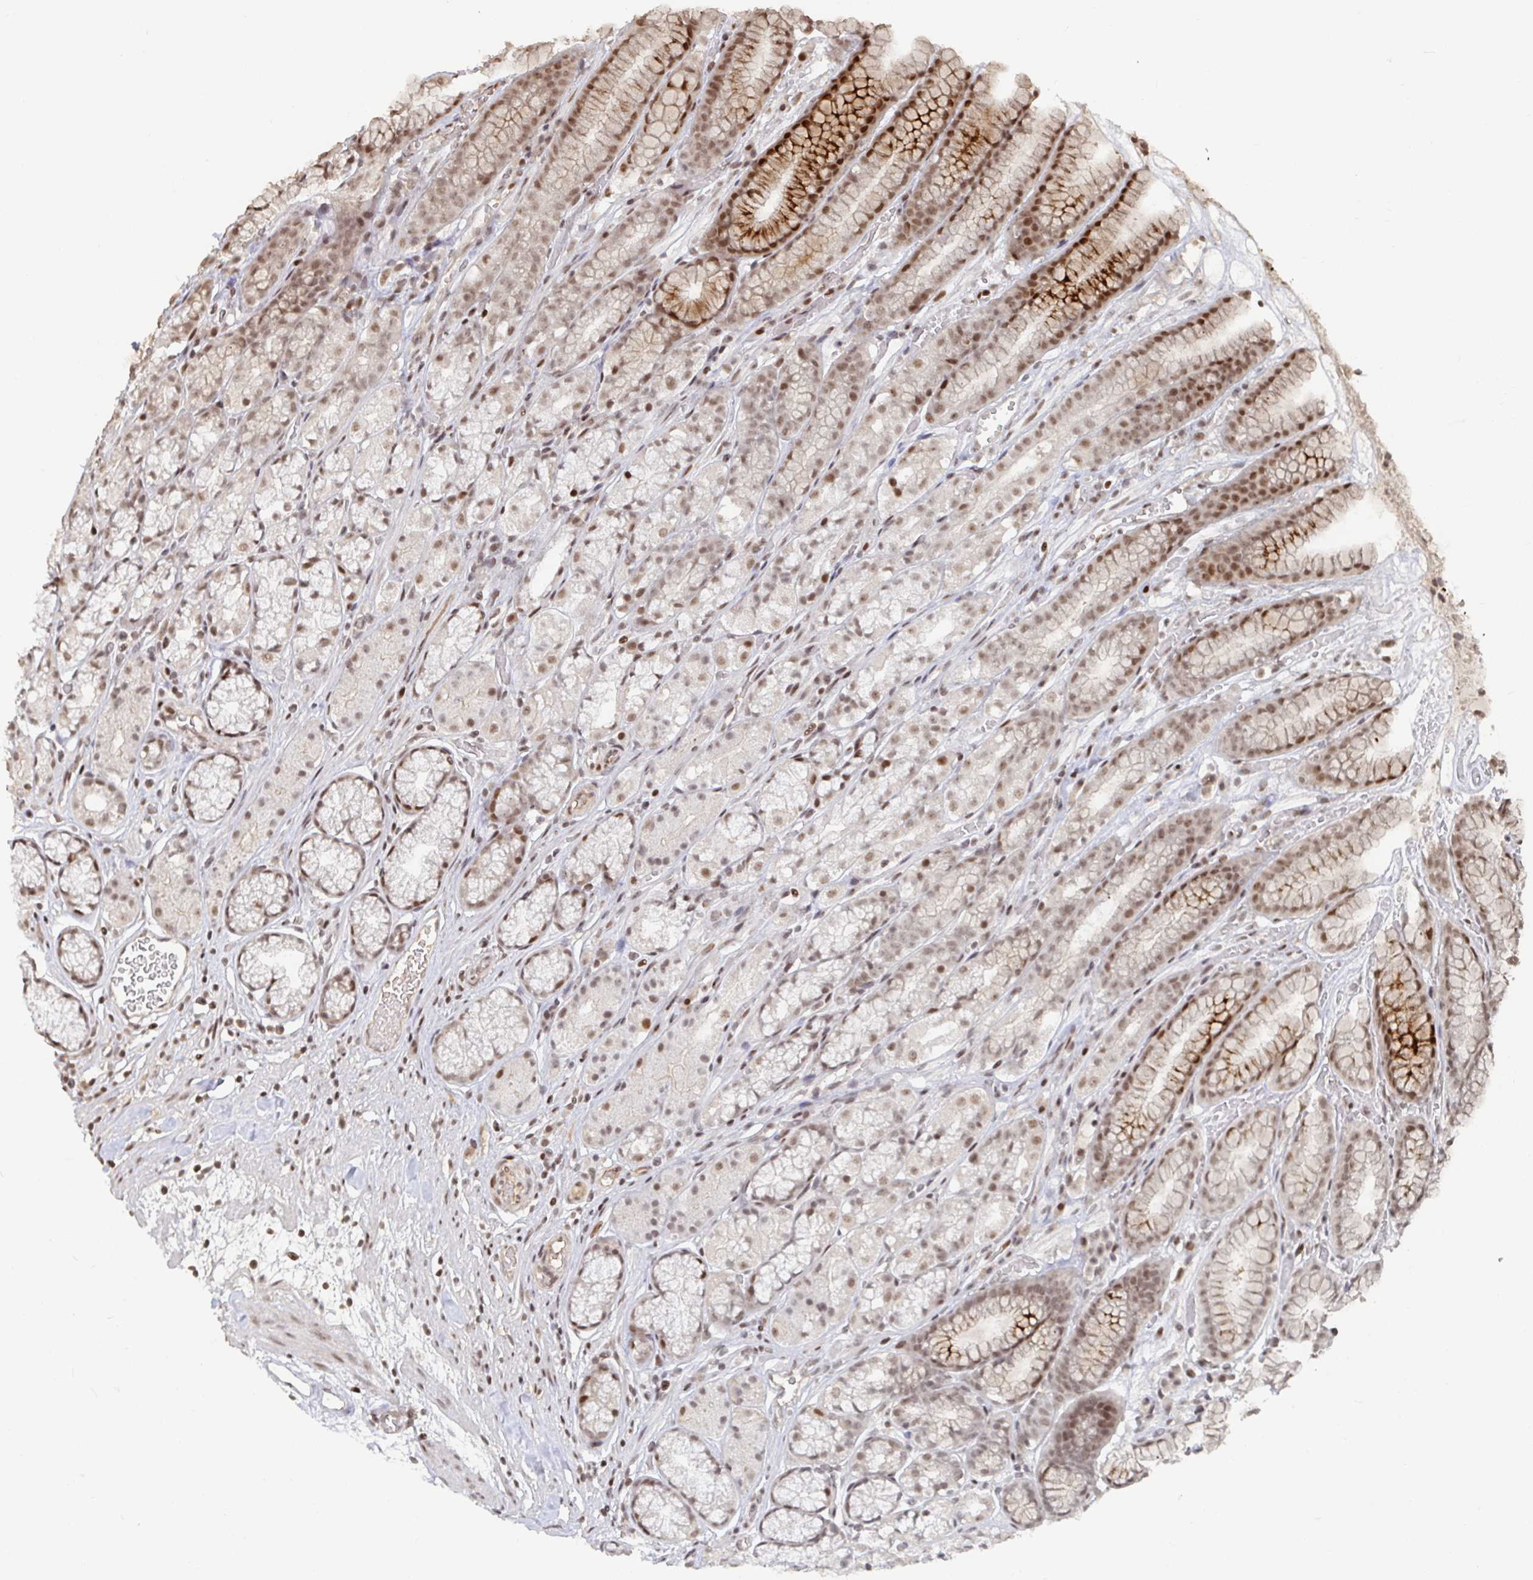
{"staining": {"intensity": "moderate", "quantity": ">75%", "location": "cytoplasmic/membranous,nuclear"}, "tissue": "stomach", "cell_type": "Glandular cells", "image_type": "normal", "snomed": [{"axis": "morphology", "description": "Normal tissue, NOS"}, {"axis": "topography", "description": "Smooth muscle"}, {"axis": "topography", "description": "Stomach"}], "caption": "Protein staining of benign stomach demonstrates moderate cytoplasmic/membranous,nuclear expression in about >75% of glandular cells.", "gene": "ZDHHC12", "patient": {"sex": "male", "age": 70}}